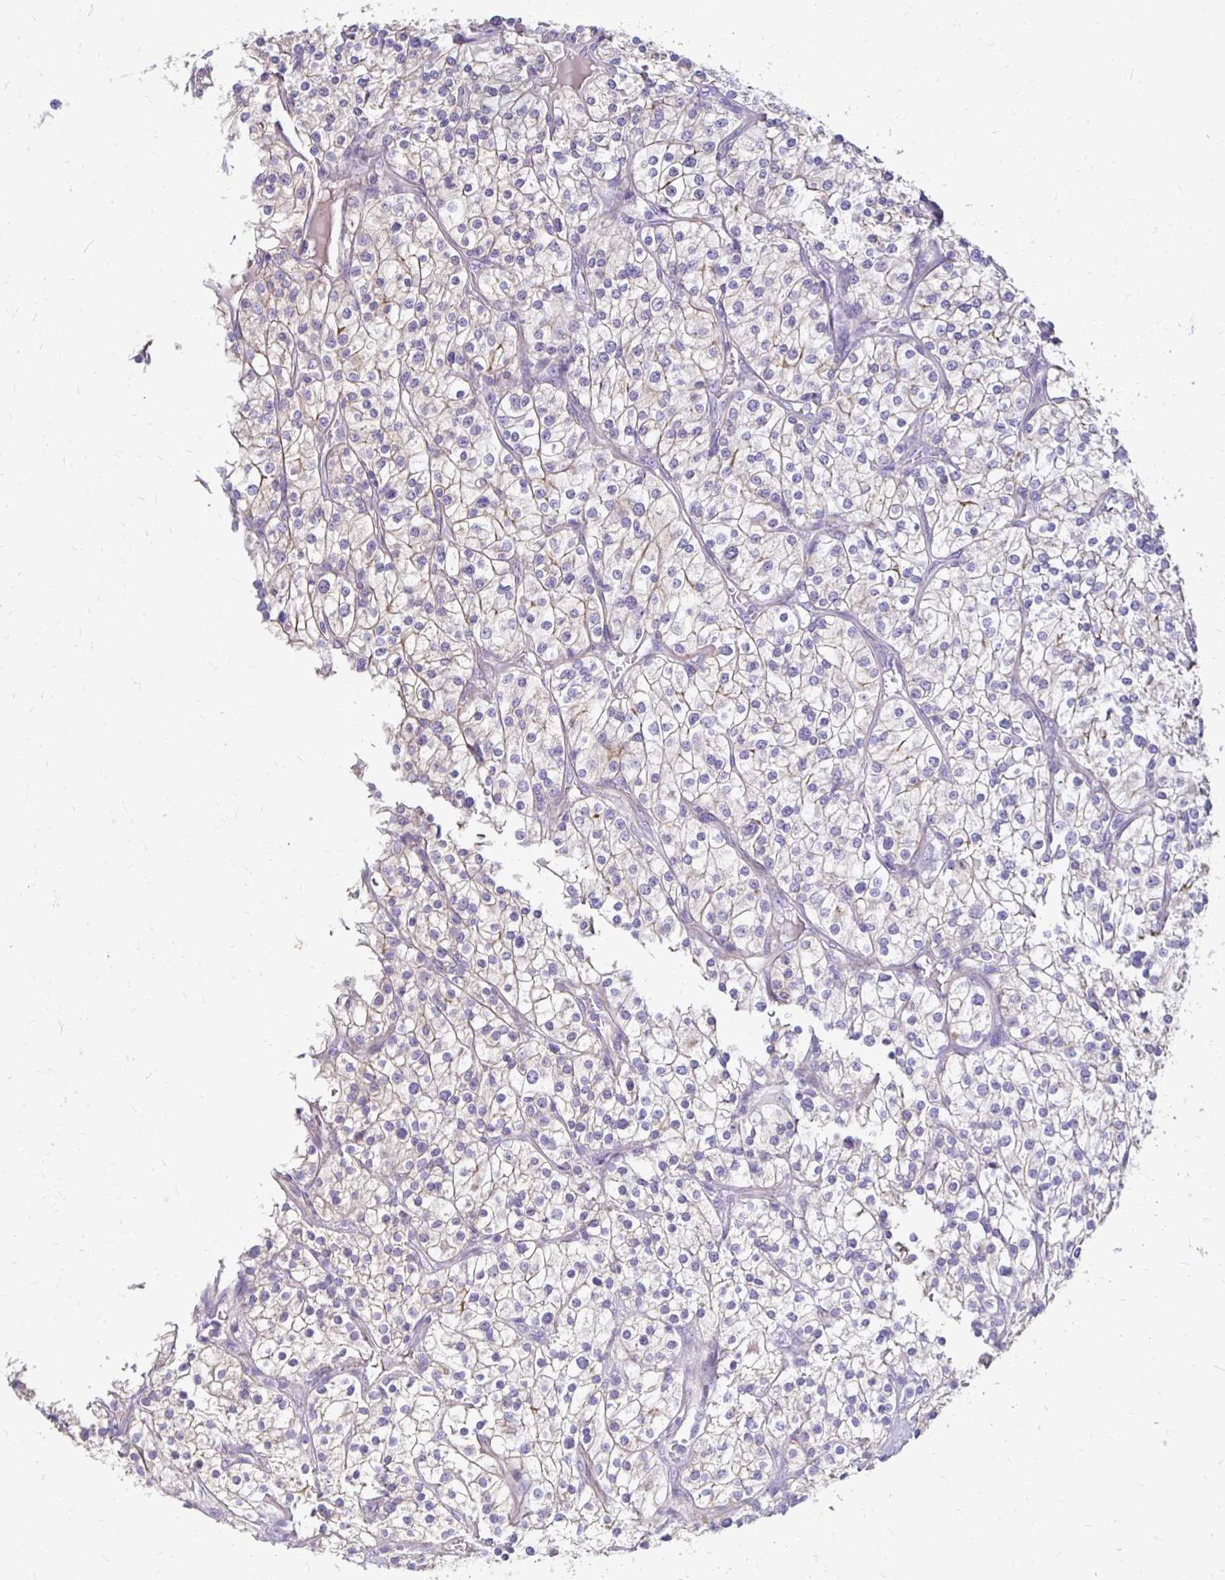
{"staining": {"intensity": "weak", "quantity": "<25%", "location": "cytoplasmic/membranous"}, "tissue": "renal cancer", "cell_type": "Tumor cells", "image_type": "cancer", "snomed": [{"axis": "morphology", "description": "Adenocarcinoma, NOS"}, {"axis": "topography", "description": "Kidney"}], "caption": "Immunohistochemical staining of human renal cancer (adenocarcinoma) displays no significant staining in tumor cells.", "gene": "AKAP6", "patient": {"sex": "male", "age": 80}}